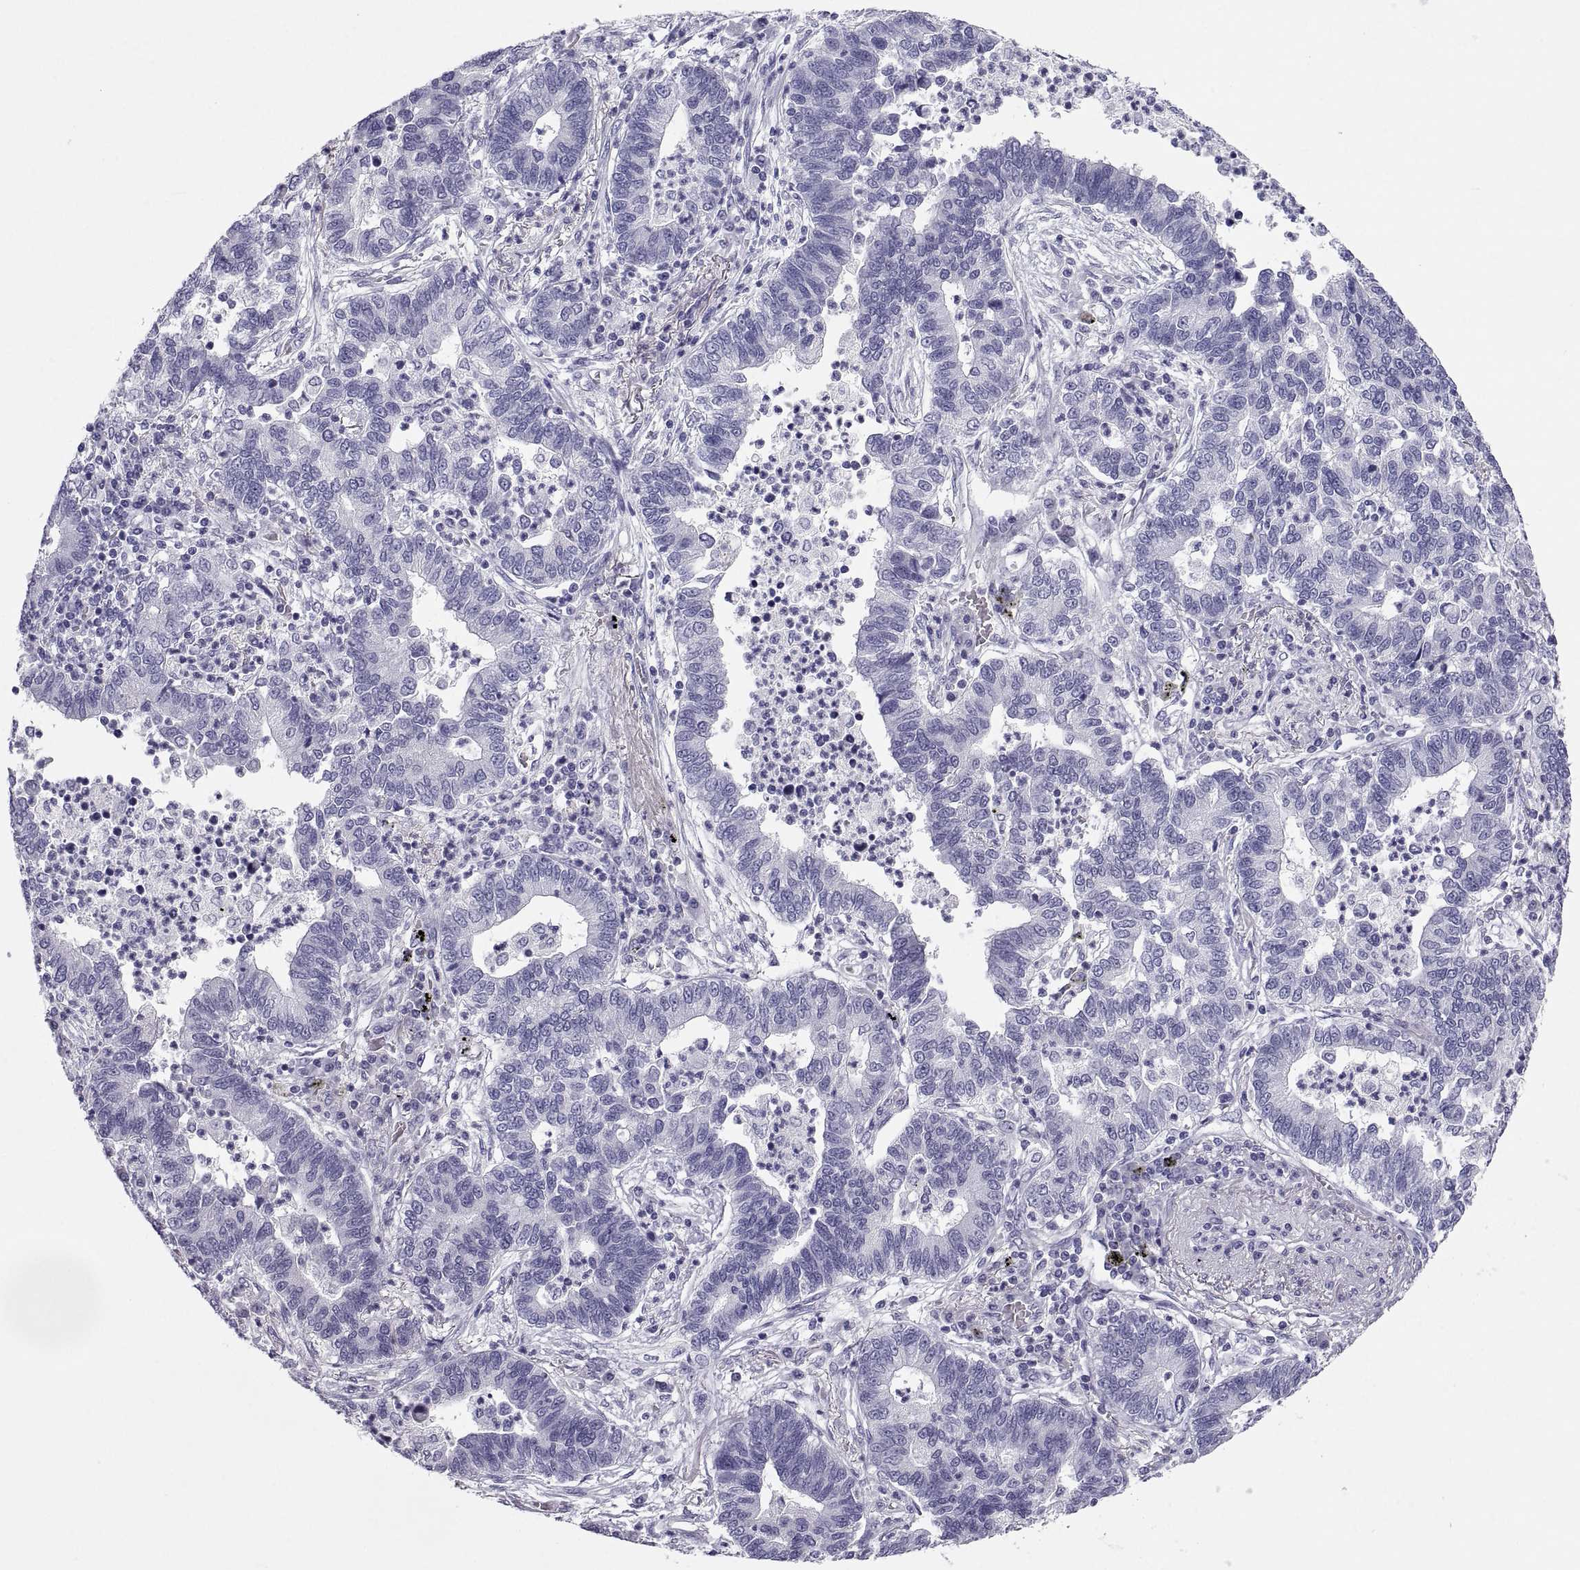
{"staining": {"intensity": "negative", "quantity": "none", "location": "none"}, "tissue": "lung cancer", "cell_type": "Tumor cells", "image_type": "cancer", "snomed": [{"axis": "morphology", "description": "Adenocarcinoma, NOS"}, {"axis": "topography", "description": "Lung"}], "caption": "DAB immunohistochemical staining of lung cancer displays no significant staining in tumor cells.", "gene": "PCSK1N", "patient": {"sex": "female", "age": 57}}